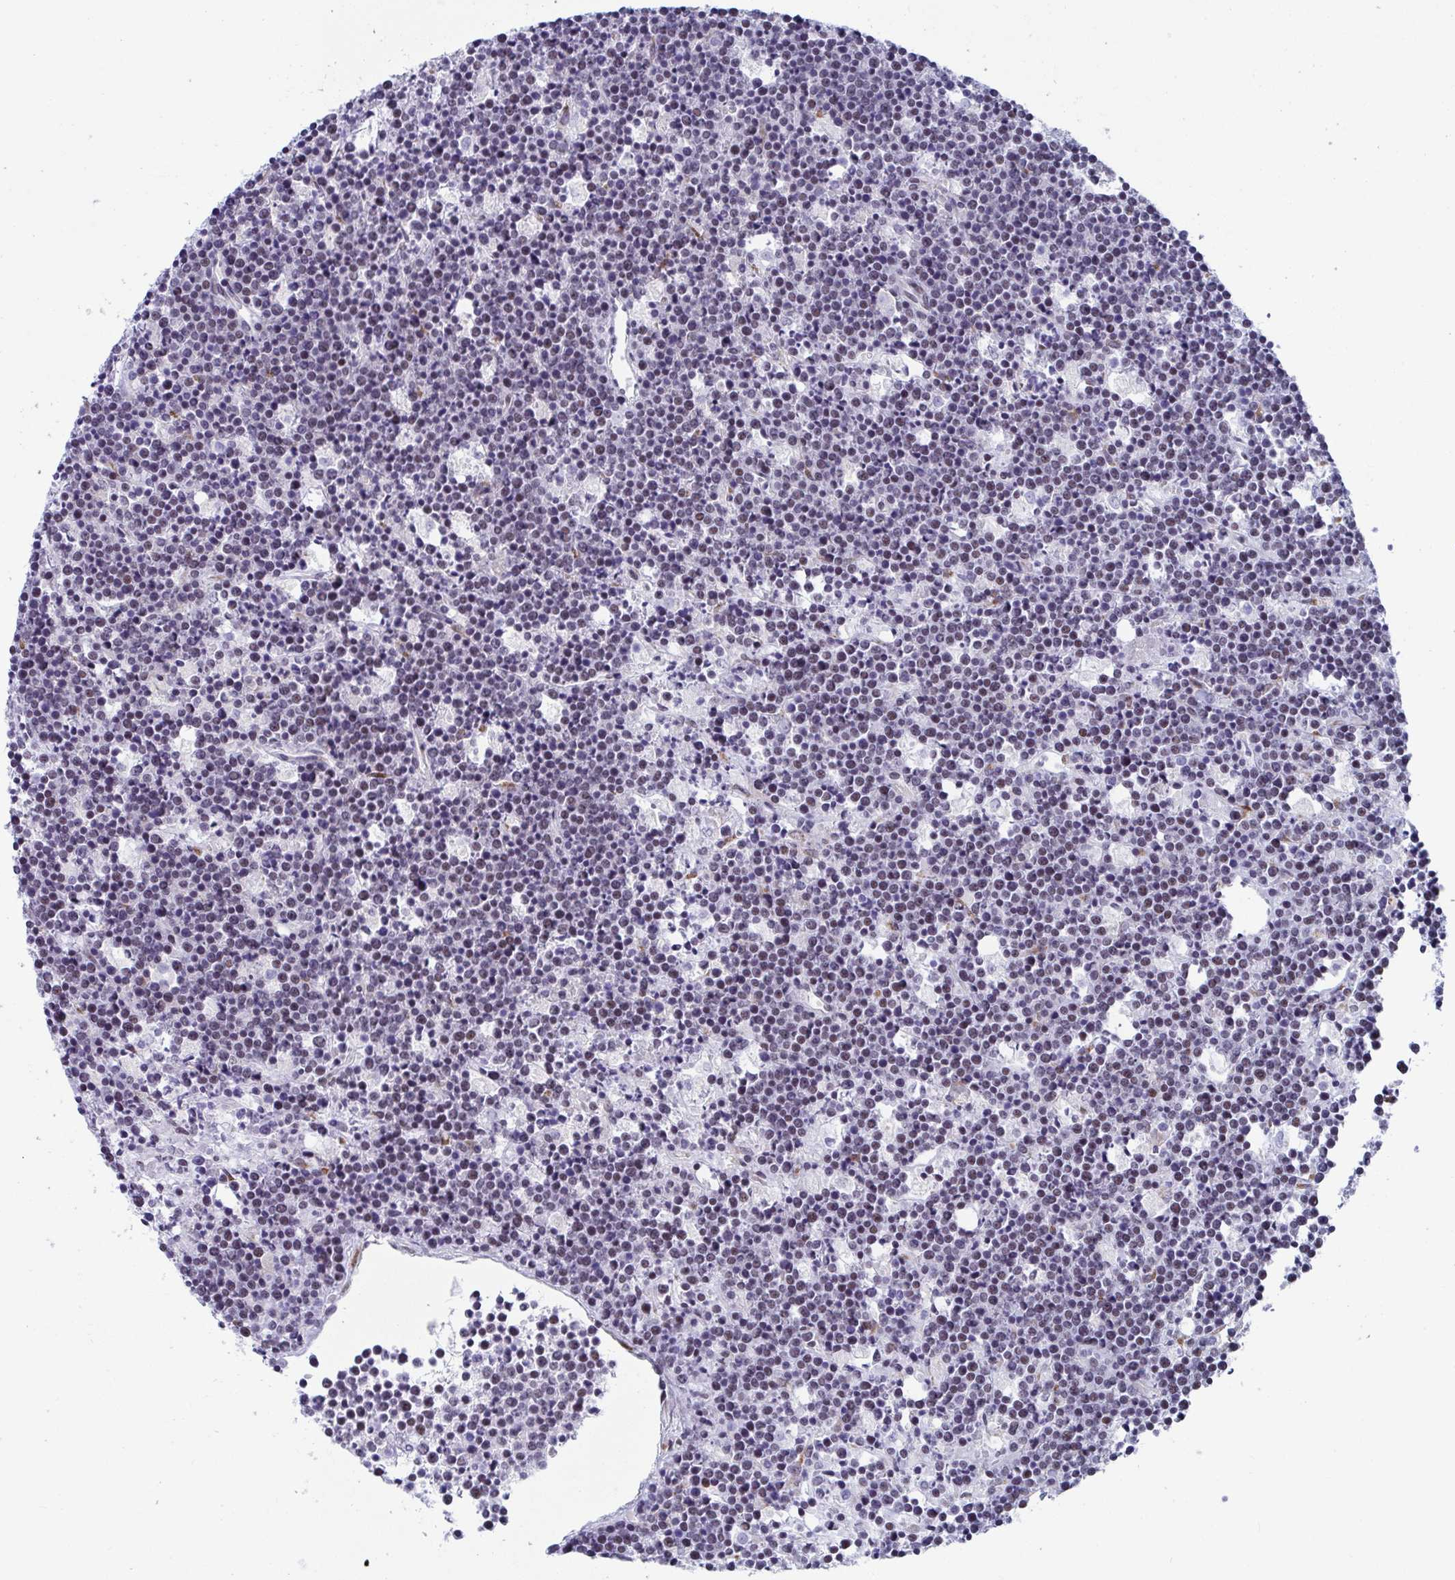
{"staining": {"intensity": "weak", "quantity": "25%-75%", "location": "nuclear"}, "tissue": "lymphoma", "cell_type": "Tumor cells", "image_type": "cancer", "snomed": [{"axis": "morphology", "description": "Malignant lymphoma, non-Hodgkin's type, High grade"}, {"axis": "topography", "description": "Ovary"}], "caption": "Immunohistochemistry (IHC) photomicrograph of neoplastic tissue: high-grade malignant lymphoma, non-Hodgkin's type stained using immunohistochemistry reveals low levels of weak protein expression localized specifically in the nuclear of tumor cells, appearing as a nuclear brown color.", "gene": "WDR72", "patient": {"sex": "female", "age": 56}}